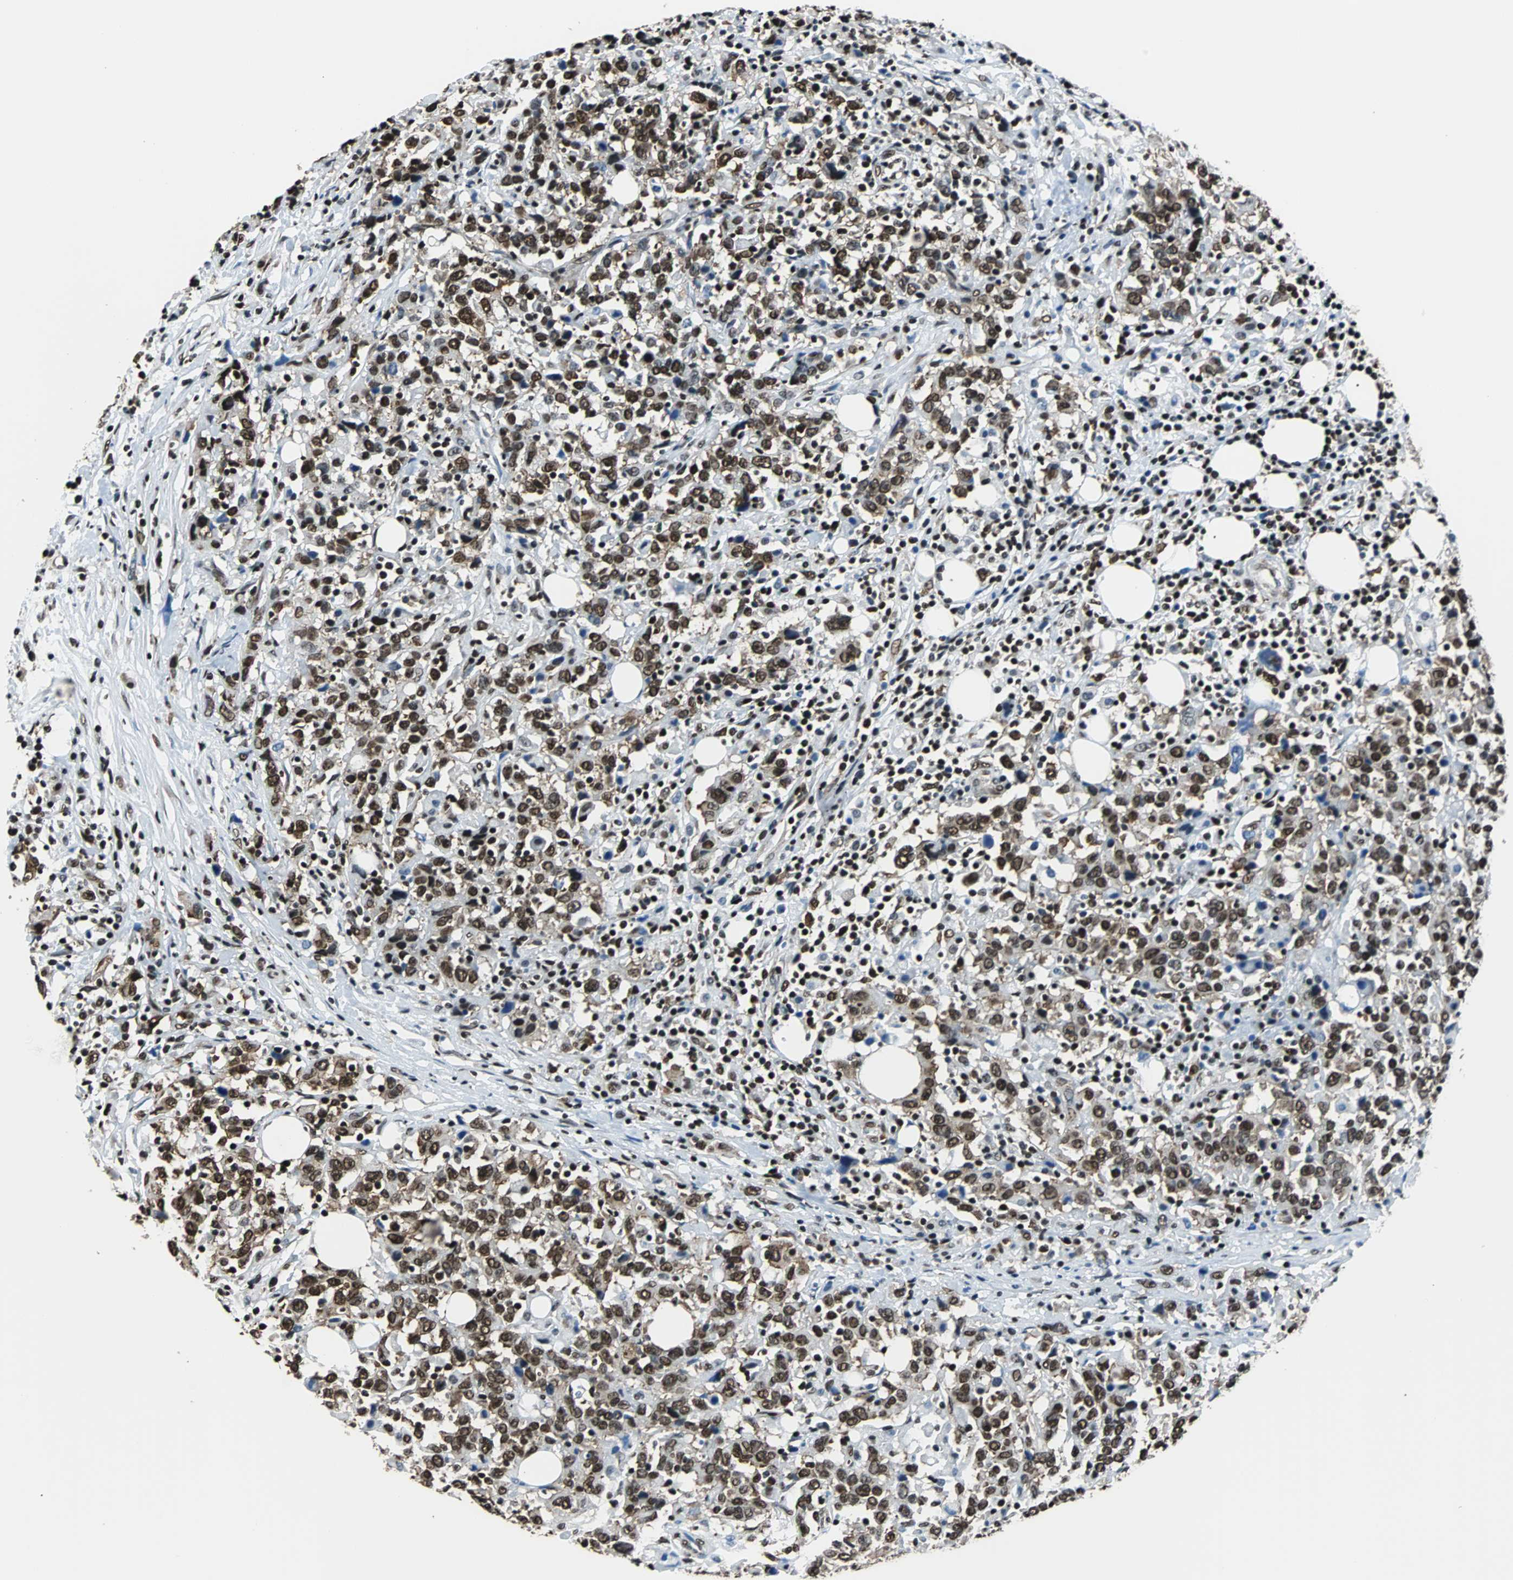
{"staining": {"intensity": "strong", "quantity": ">75%", "location": "cytoplasmic/membranous,nuclear"}, "tissue": "urothelial cancer", "cell_type": "Tumor cells", "image_type": "cancer", "snomed": [{"axis": "morphology", "description": "Urothelial carcinoma, High grade"}, {"axis": "topography", "description": "Urinary bladder"}], "caption": "High-magnification brightfield microscopy of high-grade urothelial carcinoma stained with DAB (brown) and counterstained with hematoxylin (blue). tumor cells exhibit strong cytoplasmic/membranous and nuclear staining is present in approximately>75% of cells. (DAB IHC with brightfield microscopy, high magnification).", "gene": "FUBP1", "patient": {"sex": "male", "age": 61}}